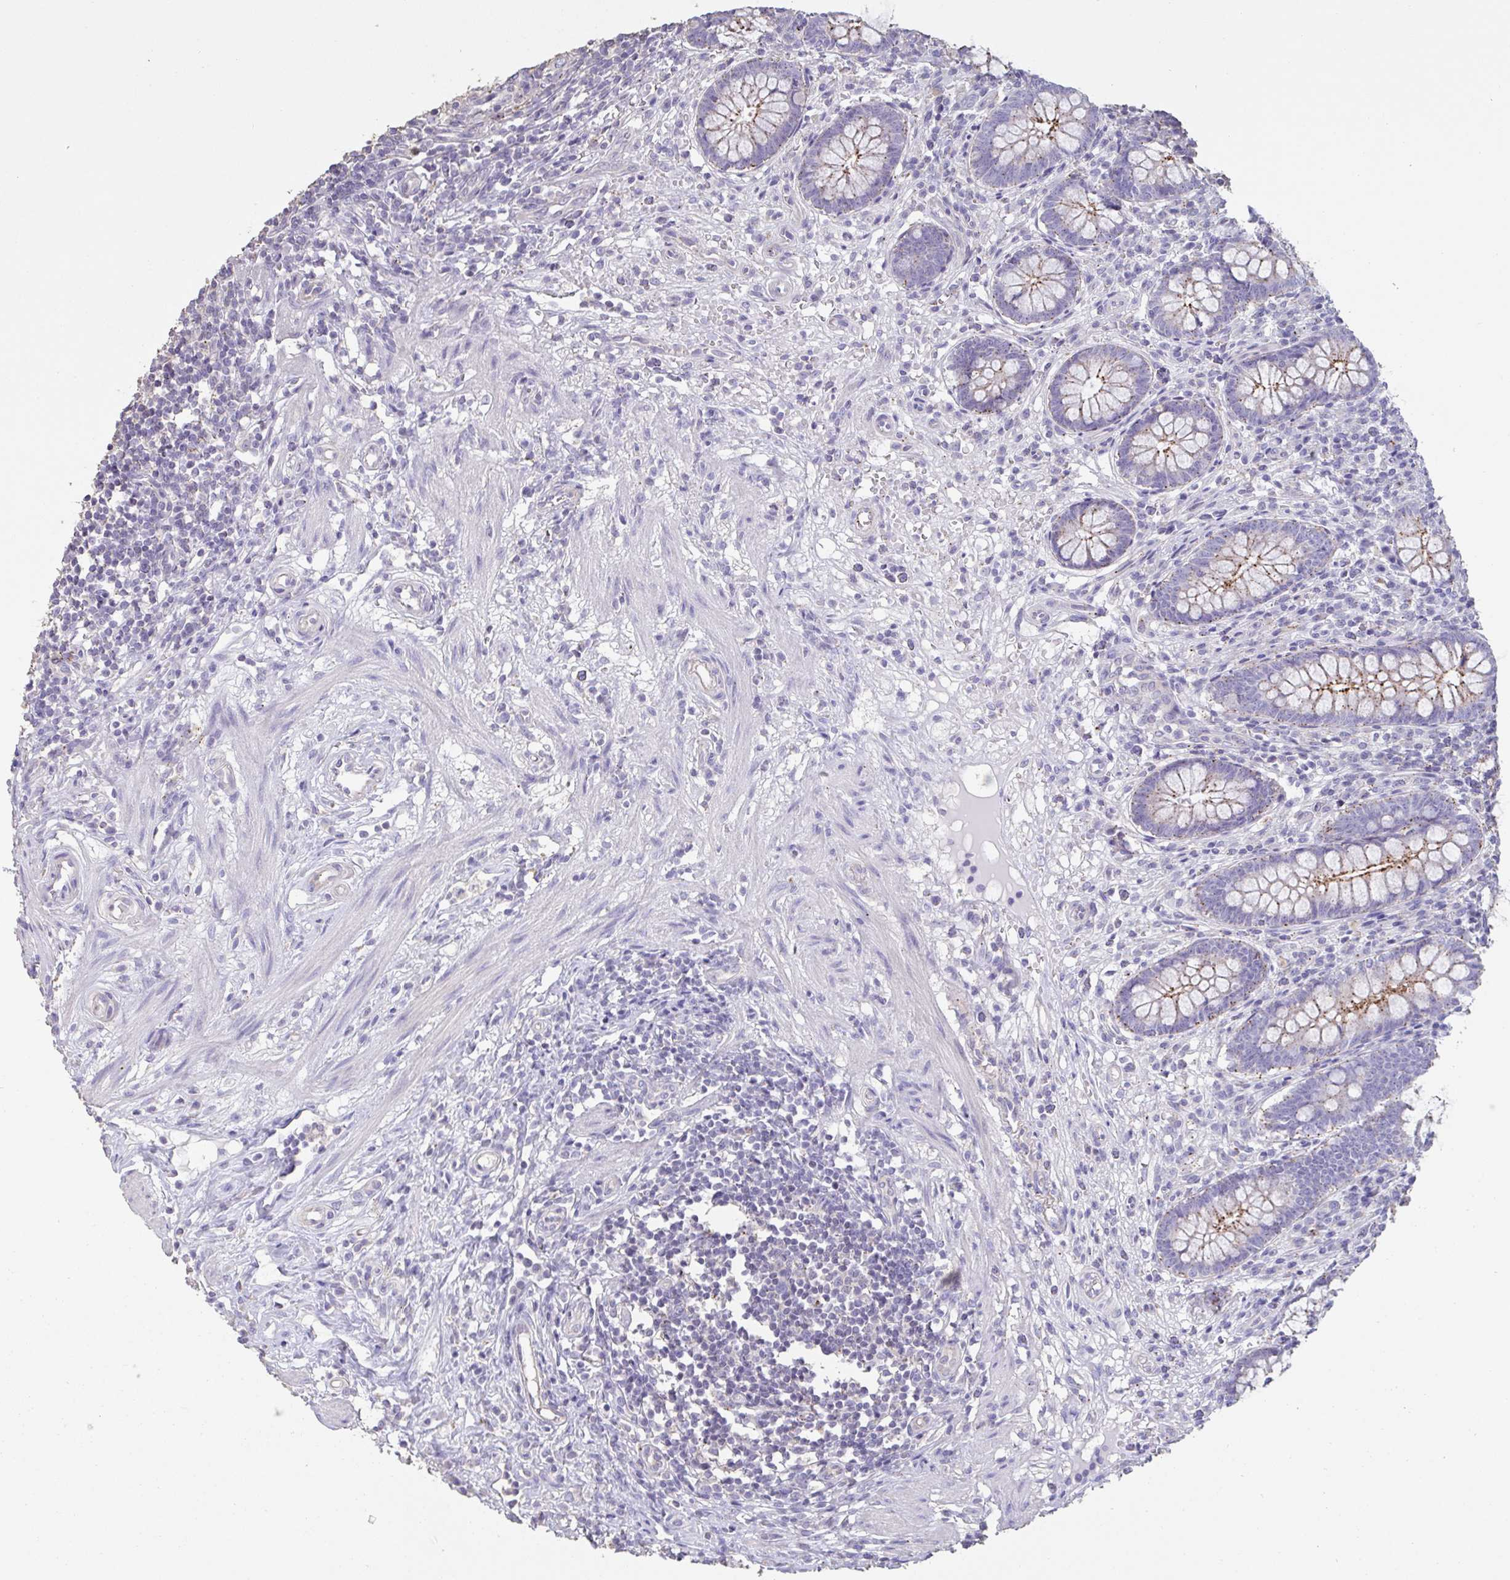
{"staining": {"intensity": "weak", "quantity": "25%-75%", "location": "cytoplasmic/membranous"}, "tissue": "appendix", "cell_type": "Glandular cells", "image_type": "normal", "snomed": [{"axis": "morphology", "description": "Normal tissue, NOS"}, {"axis": "topography", "description": "Appendix"}], "caption": "Immunohistochemistry (IHC) of unremarkable appendix reveals low levels of weak cytoplasmic/membranous expression in about 25%-75% of glandular cells. (DAB (3,3'-diaminobenzidine) IHC, brown staining for protein, blue staining for nuclei).", "gene": "CHMP5", "patient": {"sex": "female", "age": 56}}